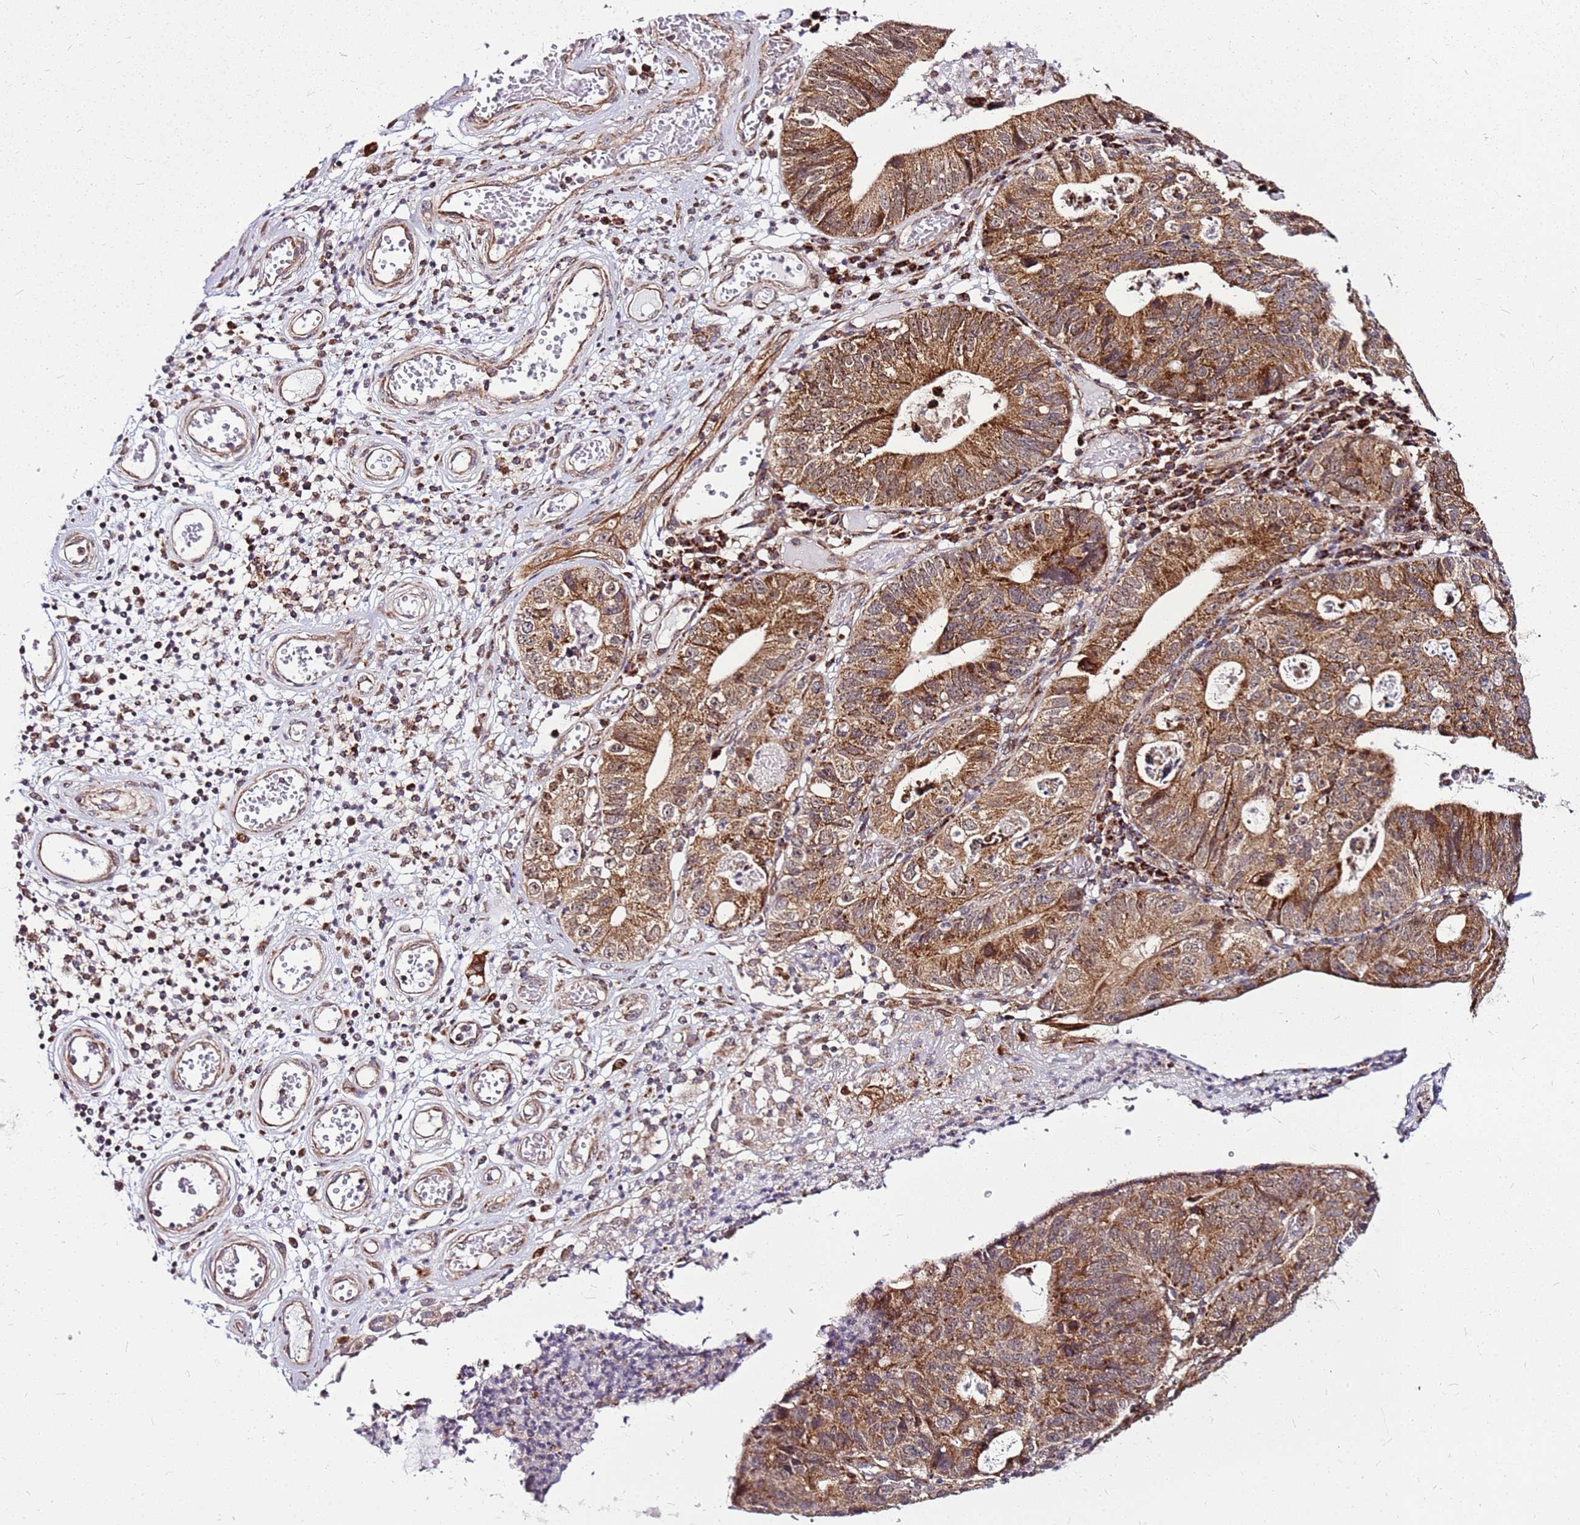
{"staining": {"intensity": "moderate", "quantity": ">75%", "location": "cytoplasmic/membranous"}, "tissue": "stomach cancer", "cell_type": "Tumor cells", "image_type": "cancer", "snomed": [{"axis": "morphology", "description": "Adenocarcinoma, NOS"}, {"axis": "topography", "description": "Stomach"}], "caption": "The image shows staining of stomach adenocarcinoma, revealing moderate cytoplasmic/membranous protein expression (brown color) within tumor cells.", "gene": "OR51T1", "patient": {"sex": "male", "age": 59}}